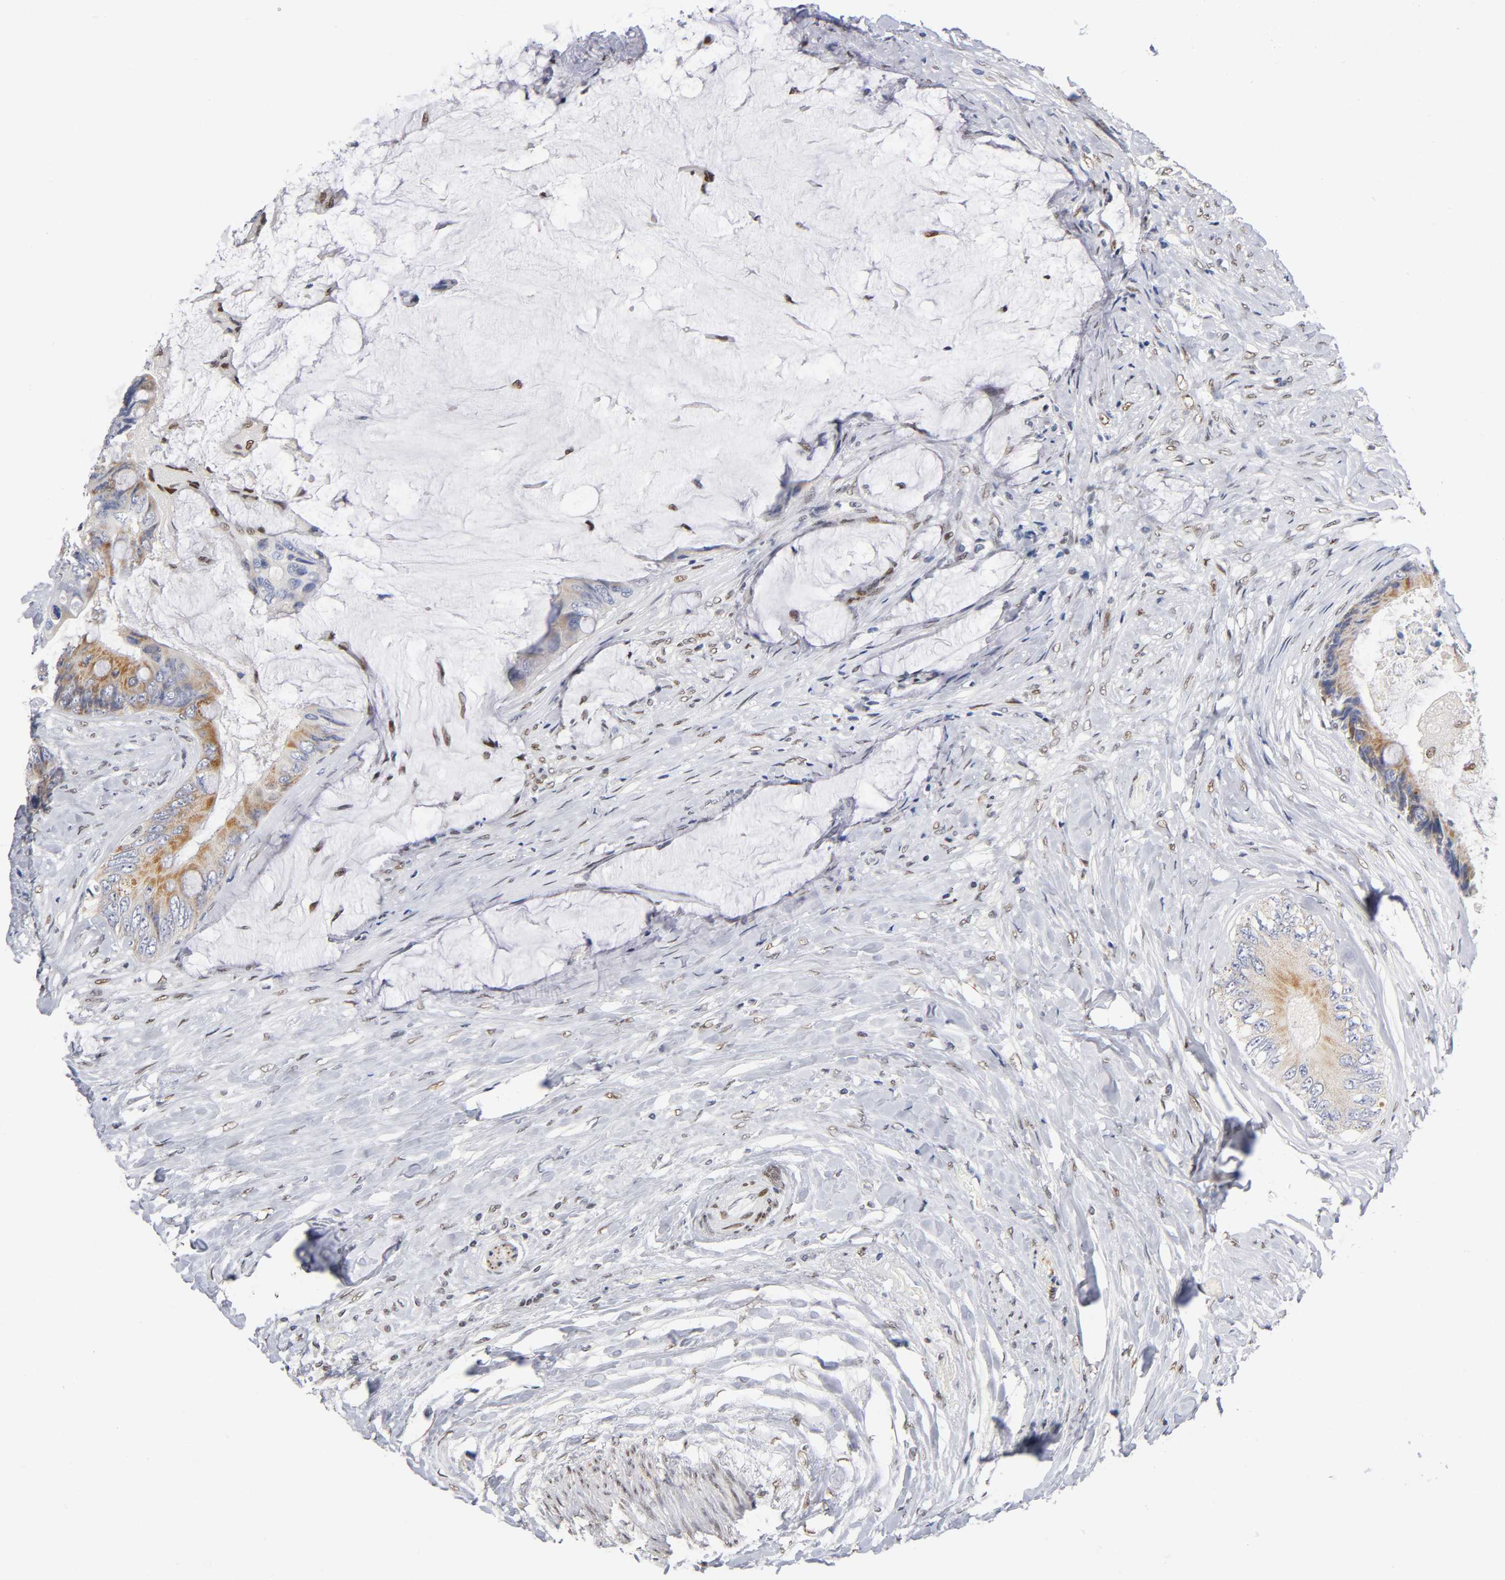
{"staining": {"intensity": "moderate", "quantity": "25%-75%", "location": "cytoplasmic/membranous"}, "tissue": "colorectal cancer", "cell_type": "Tumor cells", "image_type": "cancer", "snomed": [{"axis": "morphology", "description": "Normal tissue, NOS"}, {"axis": "morphology", "description": "Adenocarcinoma, NOS"}, {"axis": "topography", "description": "Rectum"}, {"axis": "topography", "description": "Peripheral nerve tissue"}], "caption": "Human adenocarcinoma (colorectal) stained with a brown dye reveals moderate cytoplasmic/membranous positive positivity in about 25%-75% of tumor cells.", "gene": "NR3C1", "patient": {"sex": "female", "age": 77}}